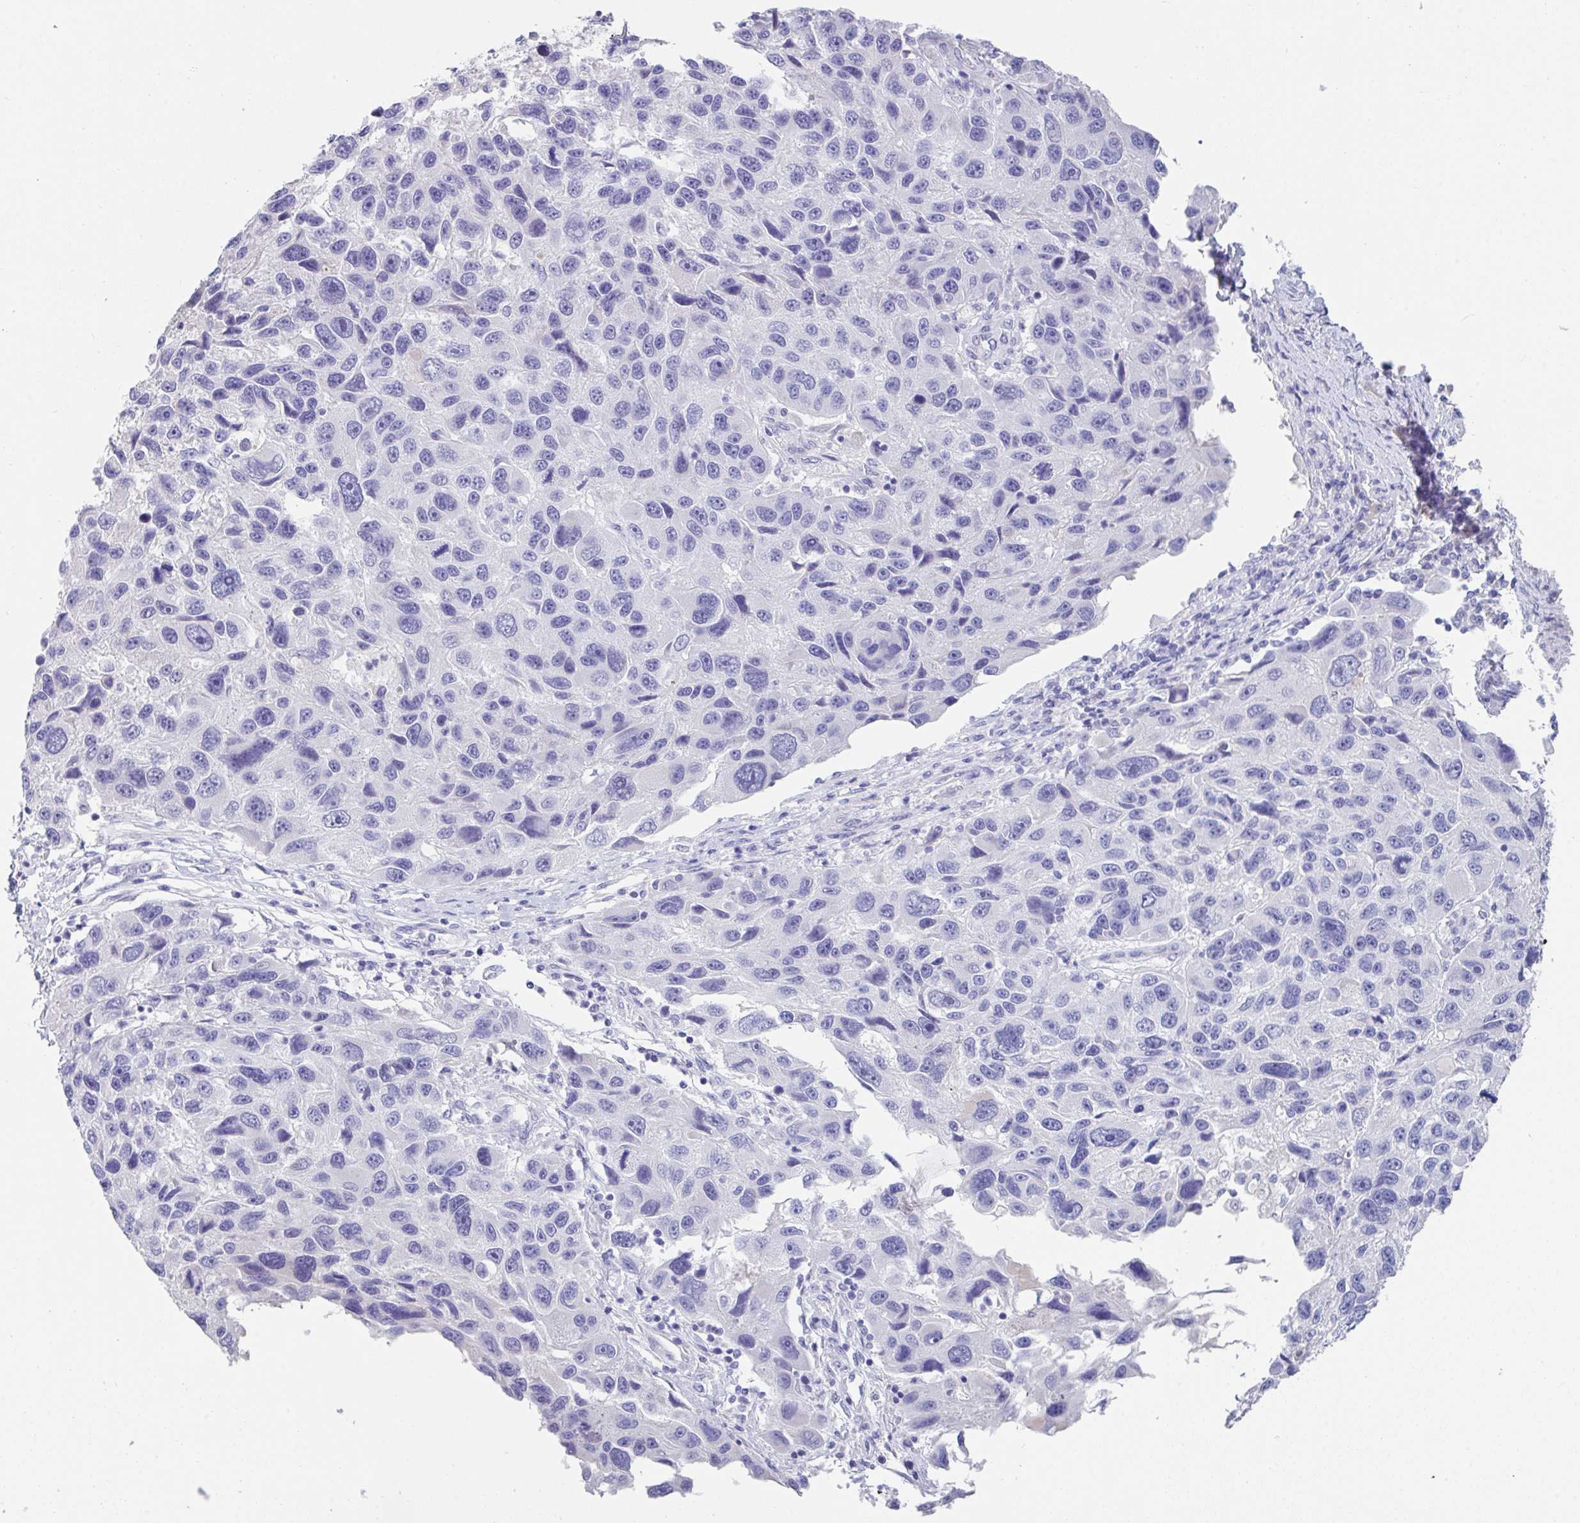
{"staining": {"intensity": "negative", "quantity": "none", "location": "none"}, "tissue": "melanoma", "cell_type": "Tumor cells", "image_type": "cancer", "snomed": [{"axis": "morphology", "description": "Malignant melanoma, NOS"}, {"axis": "topography", "description": "Skin"}], "caption": "The photomicrograph displays no significant expression in tumor cells of malignant melanoma.", "gene": "SLC44A4", "patient": {"sex": "male", "age": 53}}